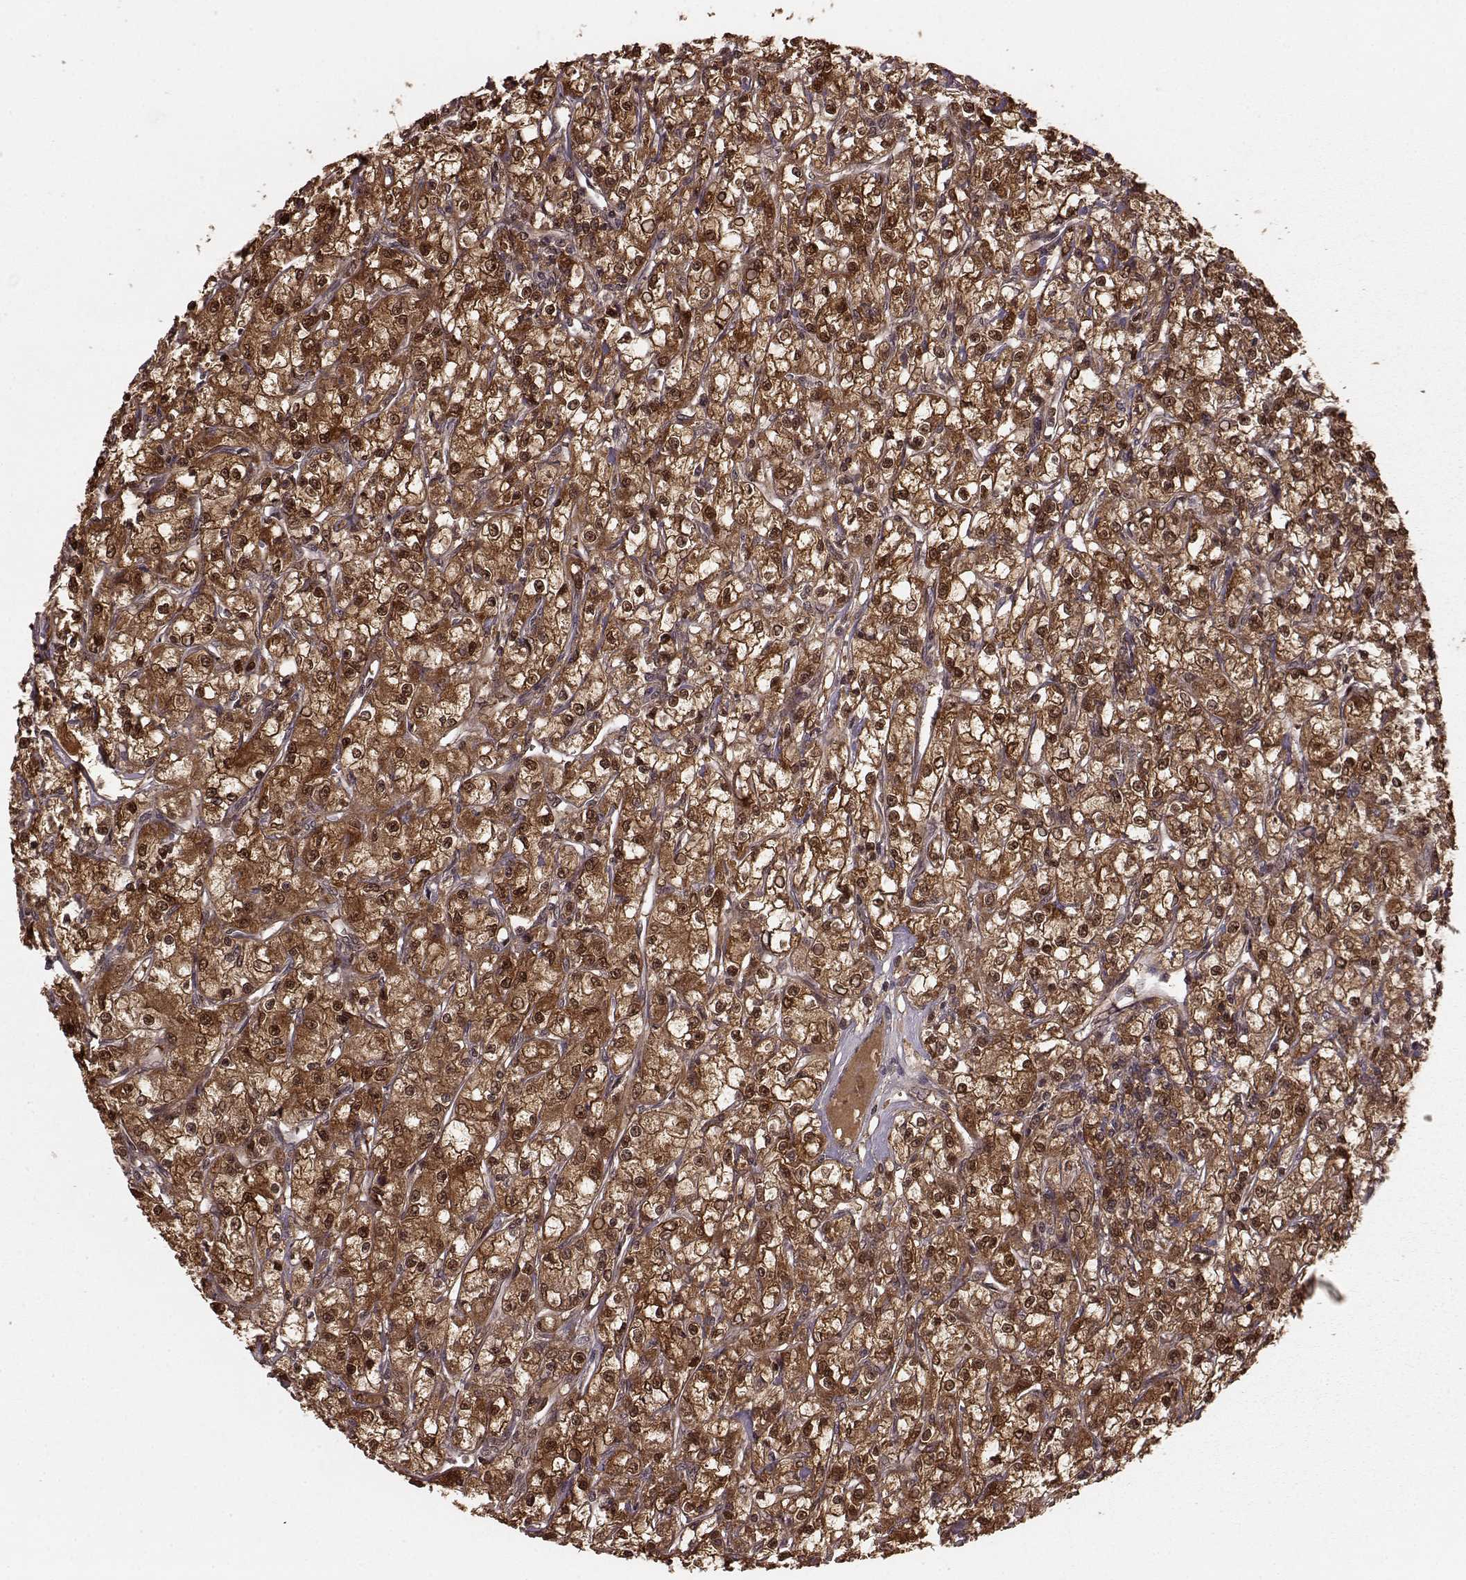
{"staining": {"intensity": "moderate", "quantity": ">75%", "location": "cytoplasmic/membranous,nuclear"}, "tissue": "renal cancer", "cell_type": "Tumor cells", "image_type": "cancer", "snomed": [{"axis": "morphology", "description": "Adenocarcinoma, NOS"}, {"axis": "topography", "description": "Kidney"}], "caption": "Human renal cancer (adenocarcinoma) stained for a protein (brown) reveals moderate cytoplasmic/membranous and nuclear positive positivity in about >75% of tumor cells.", "gene": "GSS", "patient": {"sex": "female", "age": 59}}